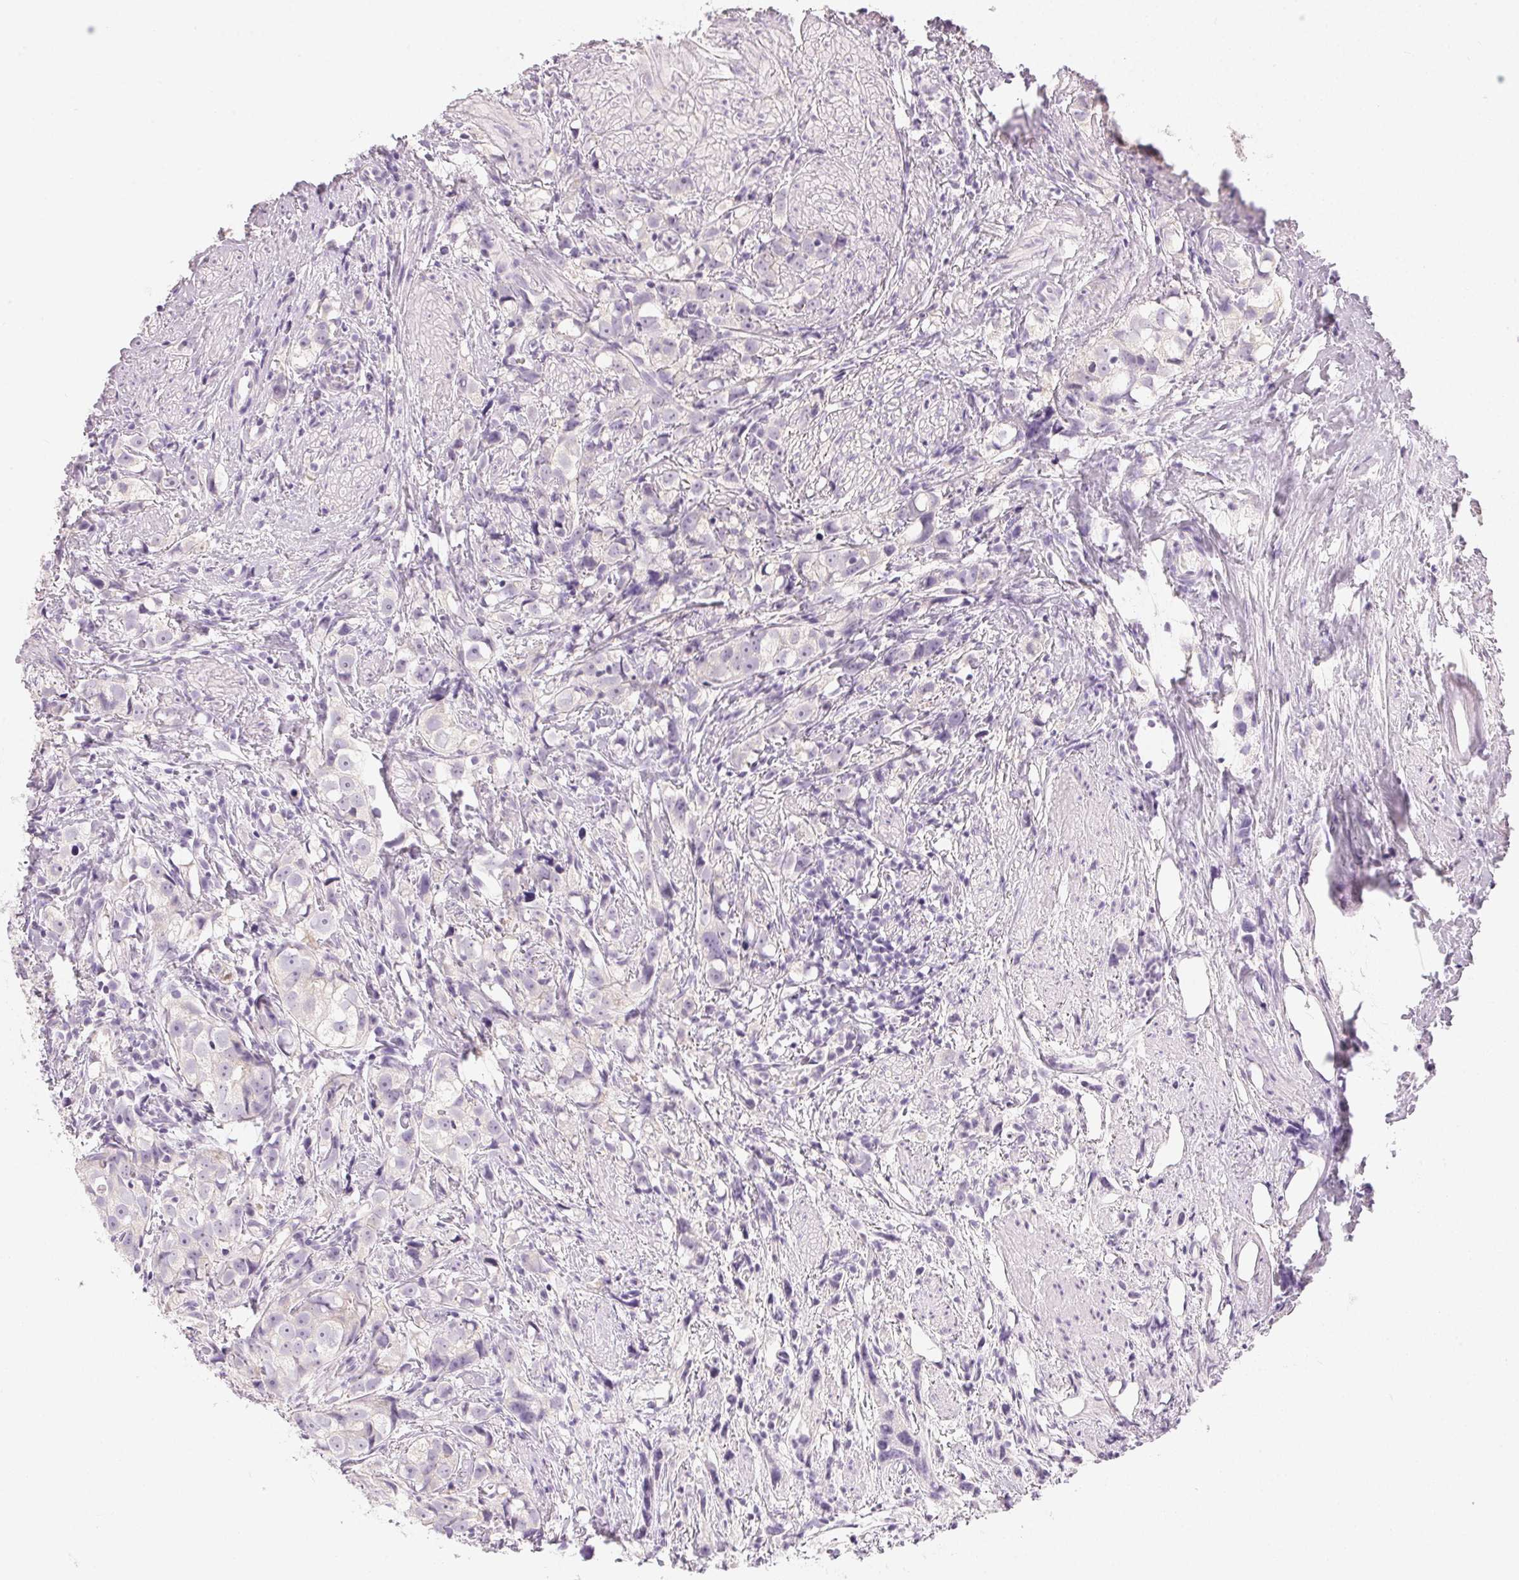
{"staining": {"intensity": "negative", "quantity": "none", "location": "none"}, "tissue": "prostate cancer", "cell_type": "Tumor cells", "image_type": "cancer", "snomed": [{"axis": "morphology", "description": "Adenocarcinoma, High grade"}, {"axis": "topography", "description": "Prostate"}], "caption": "Photomicrograph shows no protein positivity in tumor cells of prostate cancer tissue.", "gene": "SFTPD", "patient": {"sex": "male", "age": 68}}